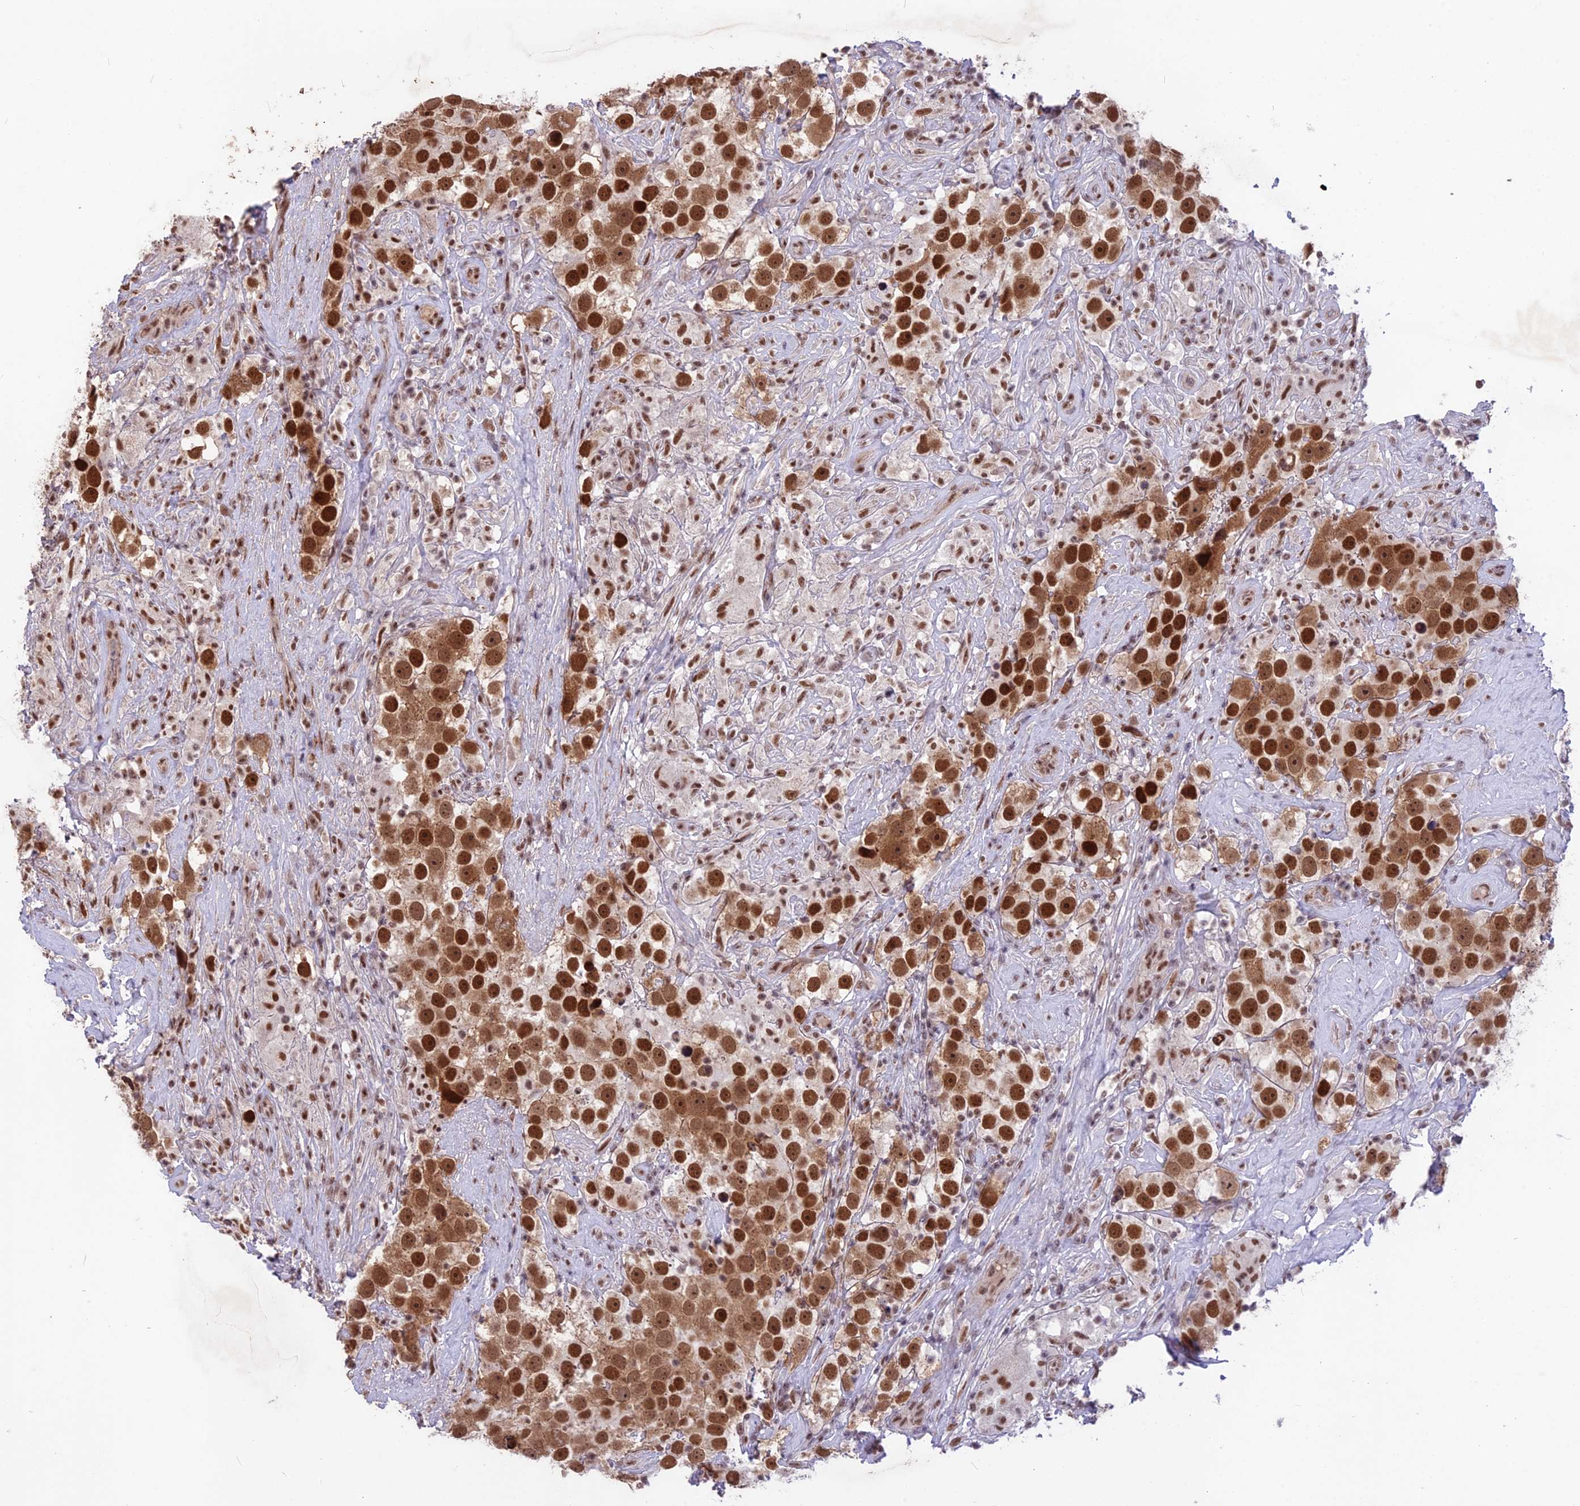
{"staining": {"intensity": "strong", "quantity": ">75%", "location": "cytoplasmic/membranous,nuclear"}, "tissue": "testis cancer", "cell_type": "Tumor cells", "image_type": "cancer", "snomed": [{"axis": "morphology", "description": "Seminoma, NOS"}, {"axis": "topography", "description": "Testis"}], "caption": "Approximately >75% of tumor cells in testis cancer (seminoma) exhibit strong cytoplasmic/membranous and nuclear protein positivity as visualized by brown immunohistochemical staining.", "gene": "DIS3", "patient": {"sex": "male", "age": 49}}